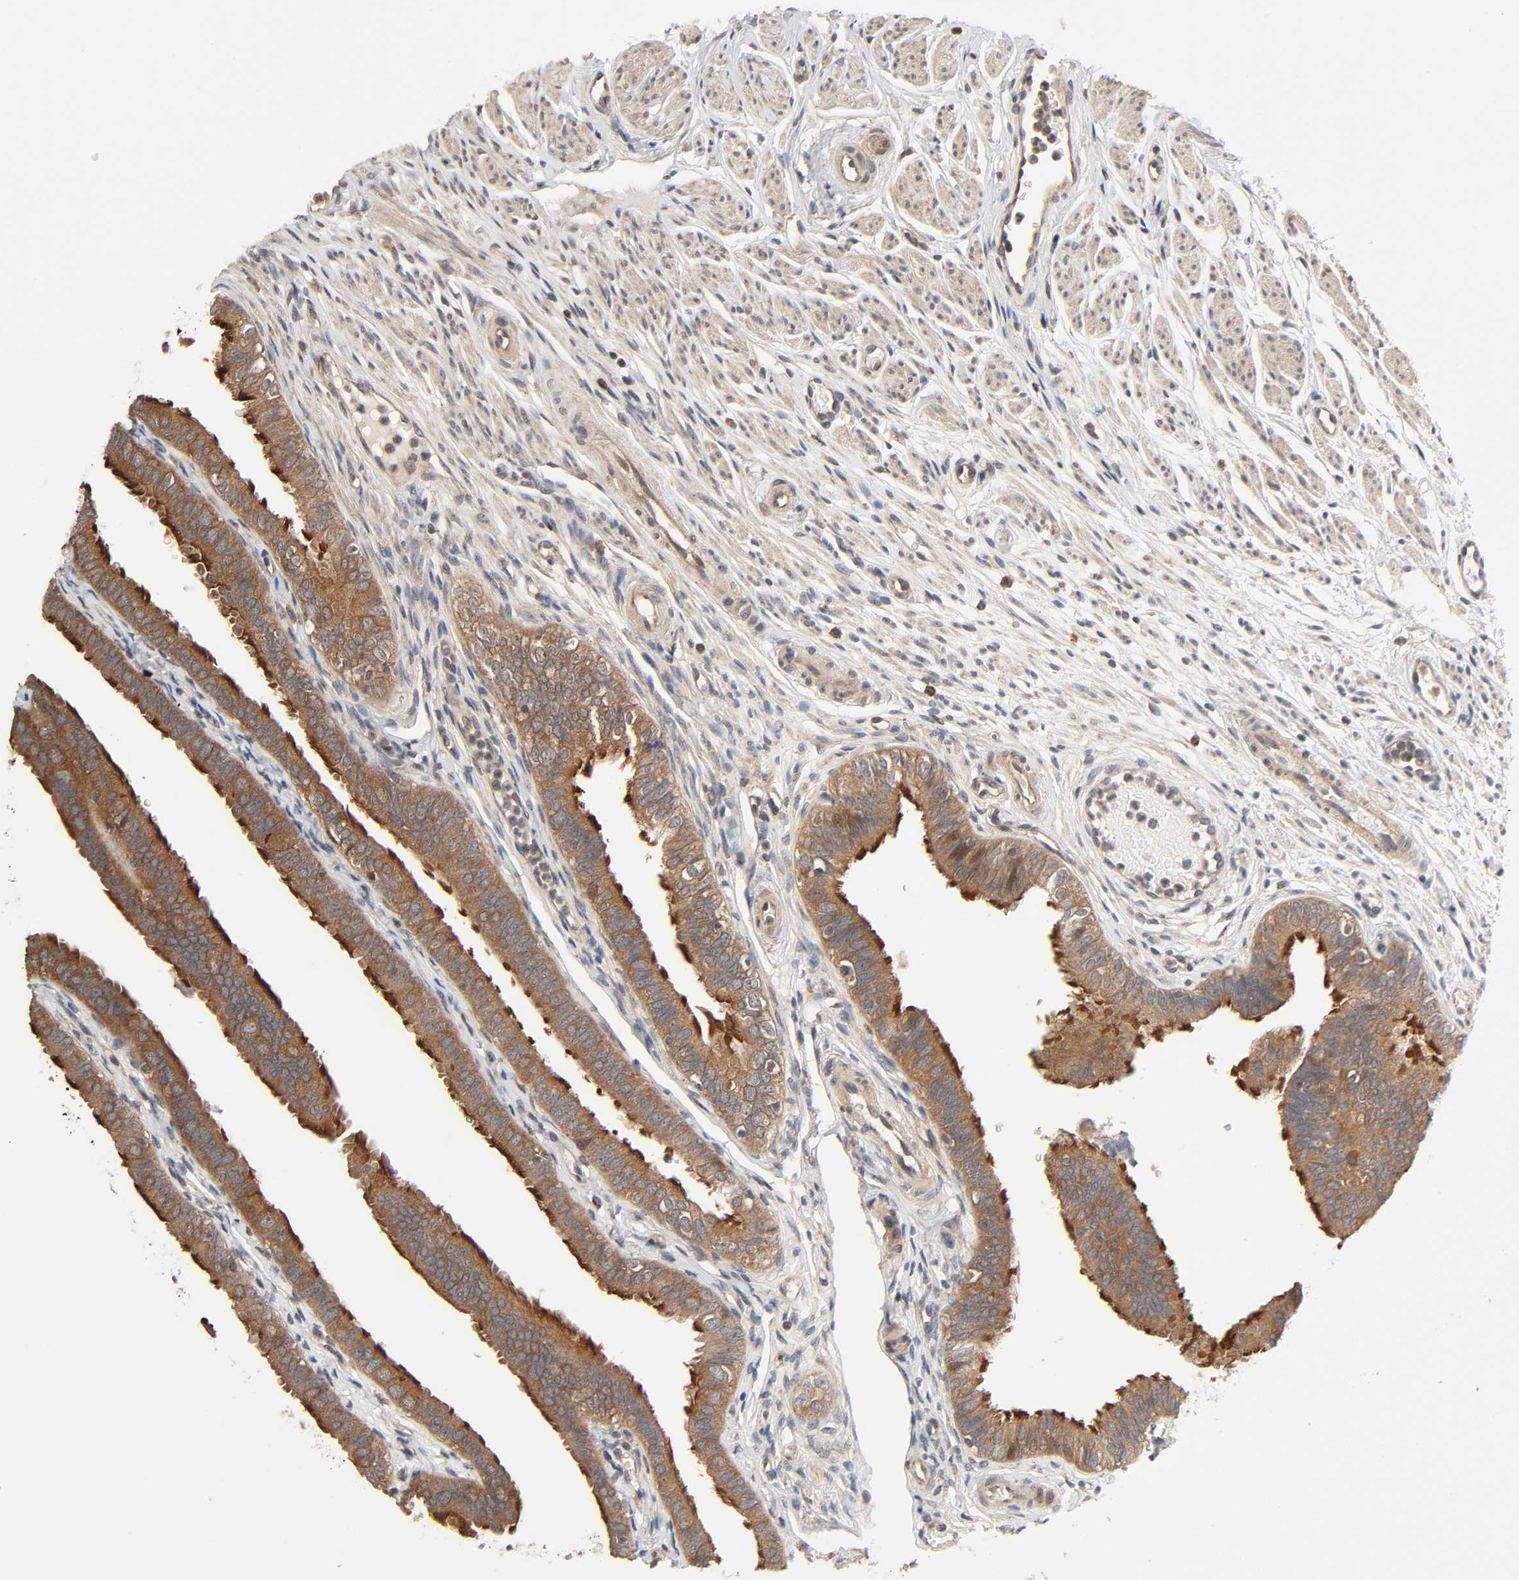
{"staining": {"intensity": "moderate", "quantity": ">75%", "location": "cytoplasmic/membranous"}, "tissue": "fallopian tube", "cell_type": "Glandular cells", "image_type": "normal", "snomed": [{"axis": "morphology", "description": "Normal tissue, NOS"}, {"axis": "morphology", "description": "Dermoid, NOS"}, {"axis": "topography", "description": "Fallopian tube"}], "caption": "A brown stain labels moderate cytoplasmic/membranous expression of a protein in glandular cells of unremarkable fallopian tube. (brown staining indicates protein expression, while blue staining denotes nuclei).", "gene": "PPP2R1B", "patient": {"sex": "female", "age": 33}}